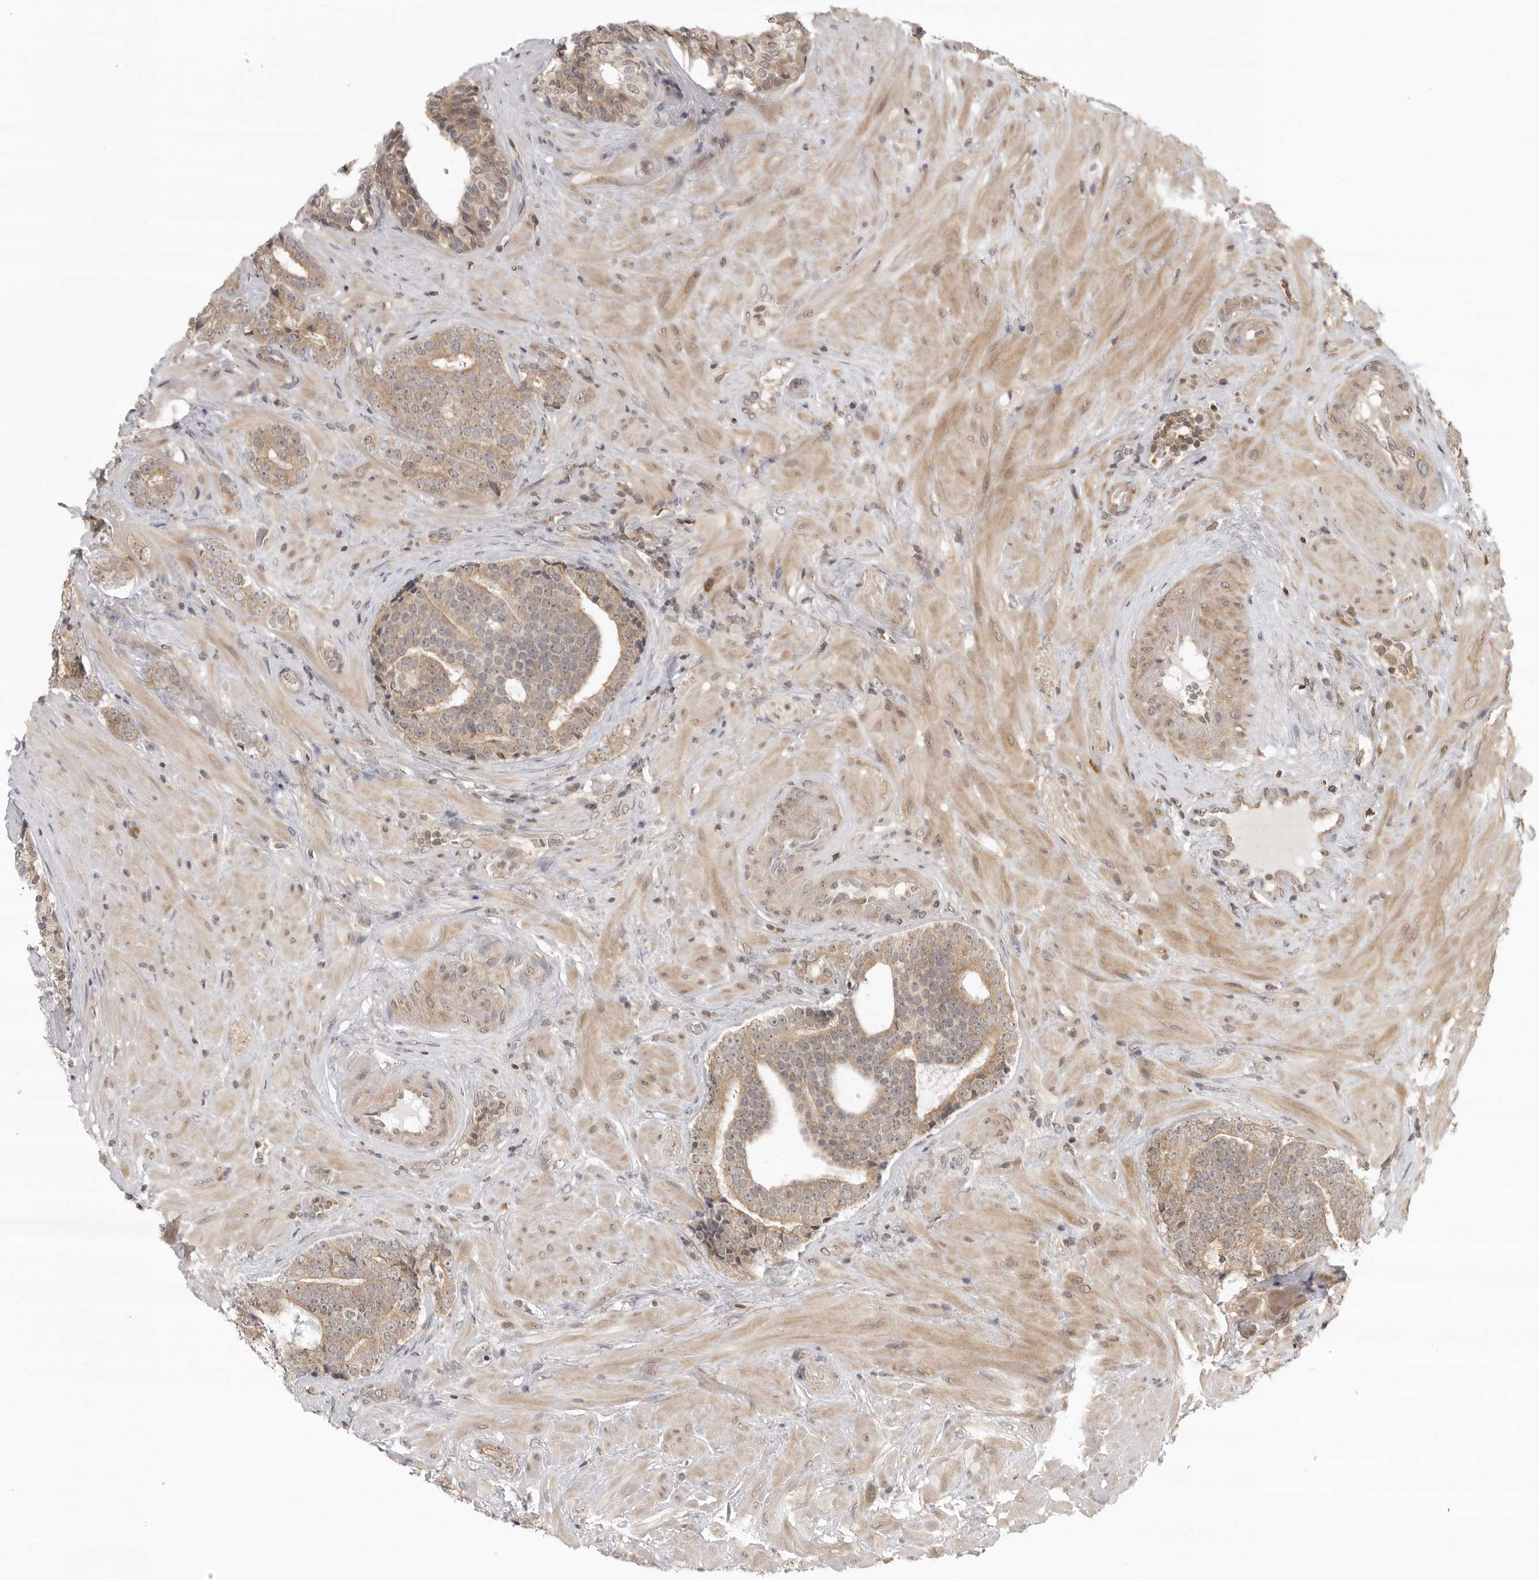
{"staining": {"intensity": "weak", "quantity": ">75%", "location": "cytoplasmic/membranous"}, "tissue": "prostate cancer", "cell_type": "Tumor cells", "image_type": "cancer", "snomed": [{"axis": "morphology", "description": "Adenocarcinoma, High grade"}, {"axis": "topography", "description": "Prostate"}], "caption": "Prostate cancer (high-grade adenocarcinoma) stained for a protein (brown) exhibits weak cytoplasmic/membranous positive positivity in about >75% of tumor cells.", "gene": "PRRC2A", "patient": {"sex": "male", "age": 56}}